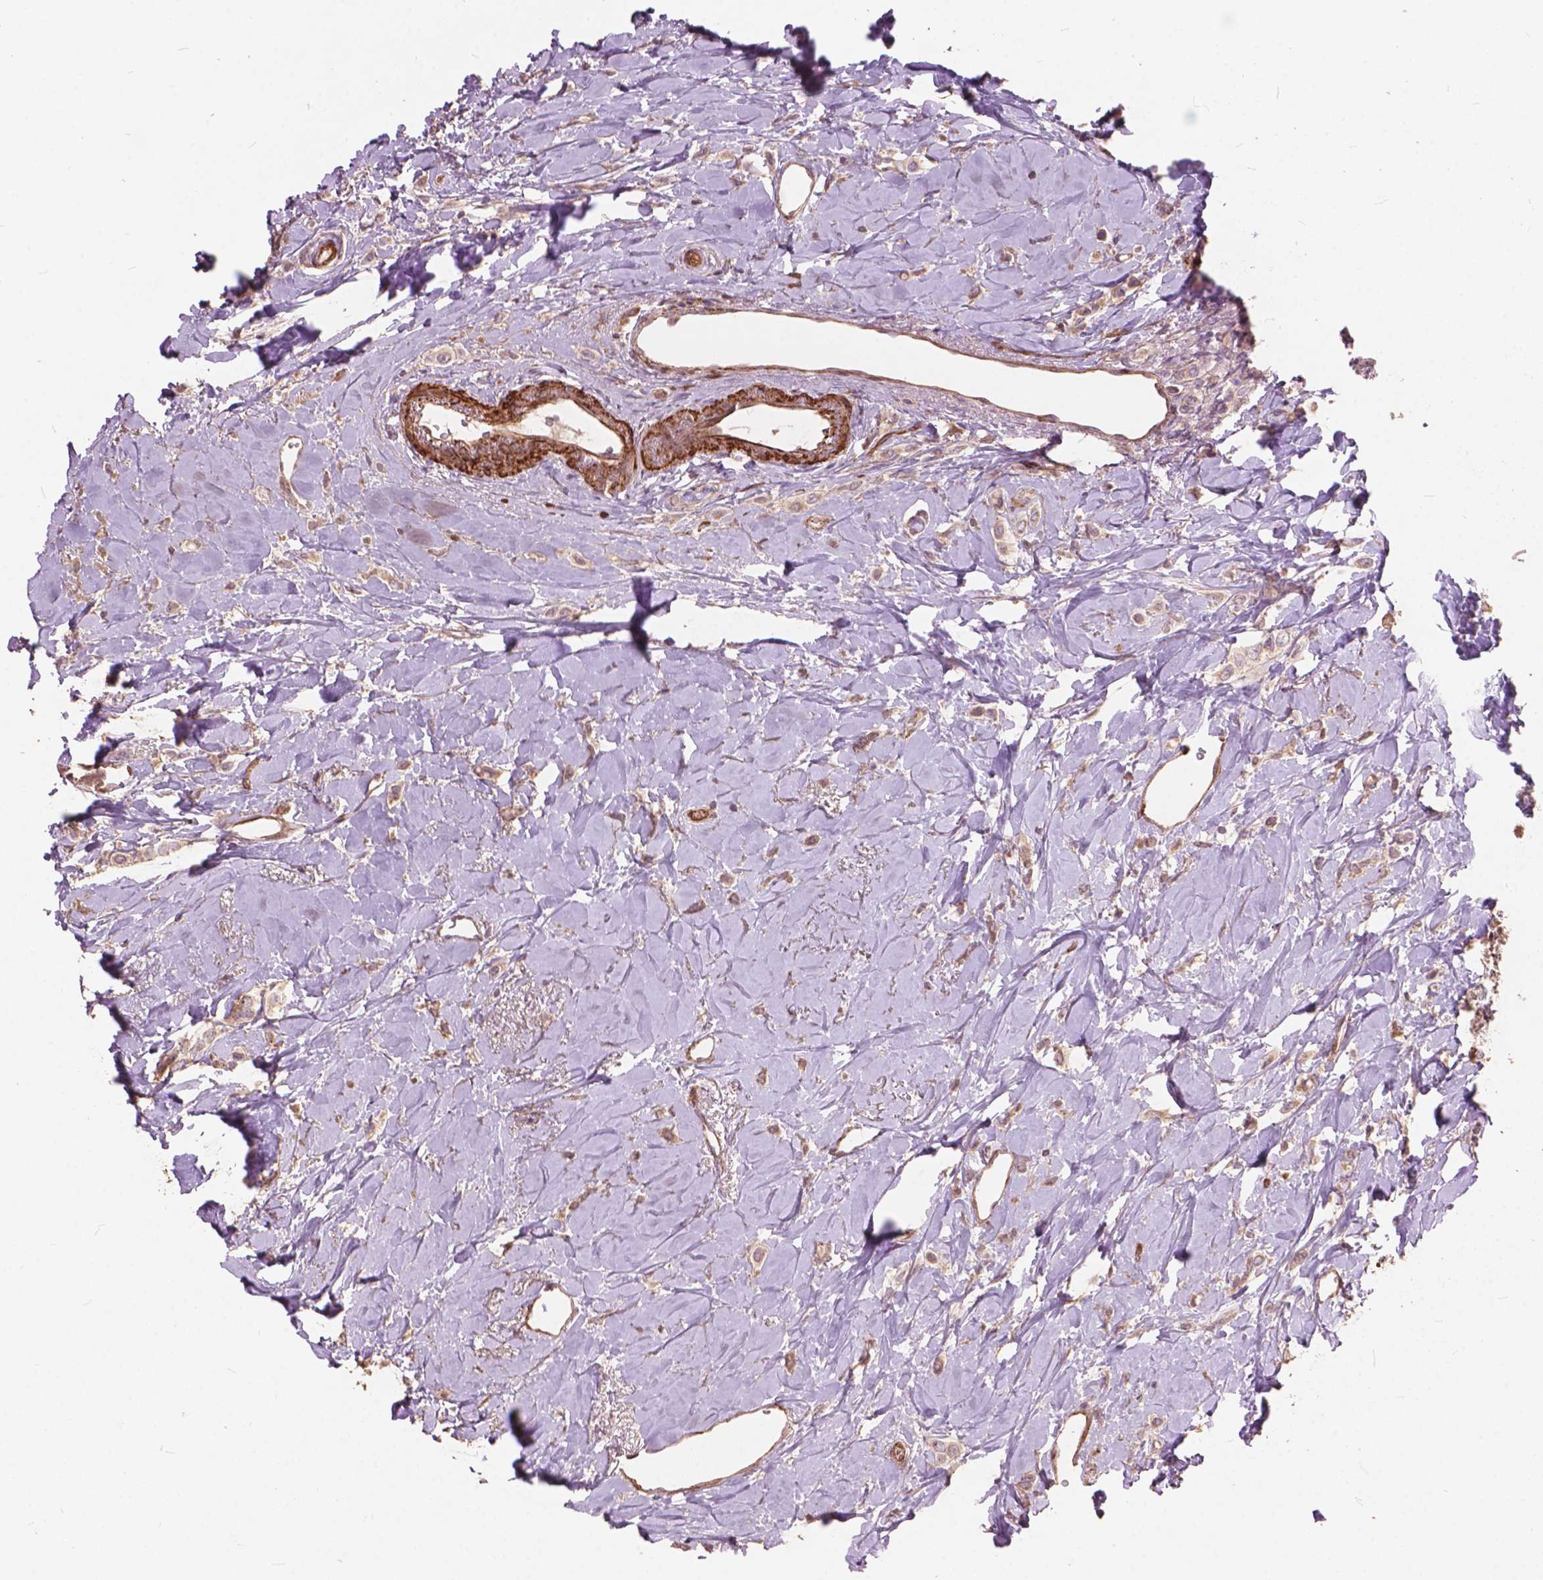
{"staining": {"intensity": "weak", "quantity": "<25%", "location": "cytoplasmic/membranous"}, "tissue": "breast cancer", "cell_type": "Tumor cells", "image_type": "cancer", "snomed": [{"axis": "morphology", "description": "Lobular carcinoma"}, {"axis": "topography", "description": "Breast"}], "caption": "Histopathology image shows no protein staining in tumor cells of breast cancer (lobular carcinoma) tissue.", "gene": "FNIP1", "patient": {"sex": "female", "age": 66}}